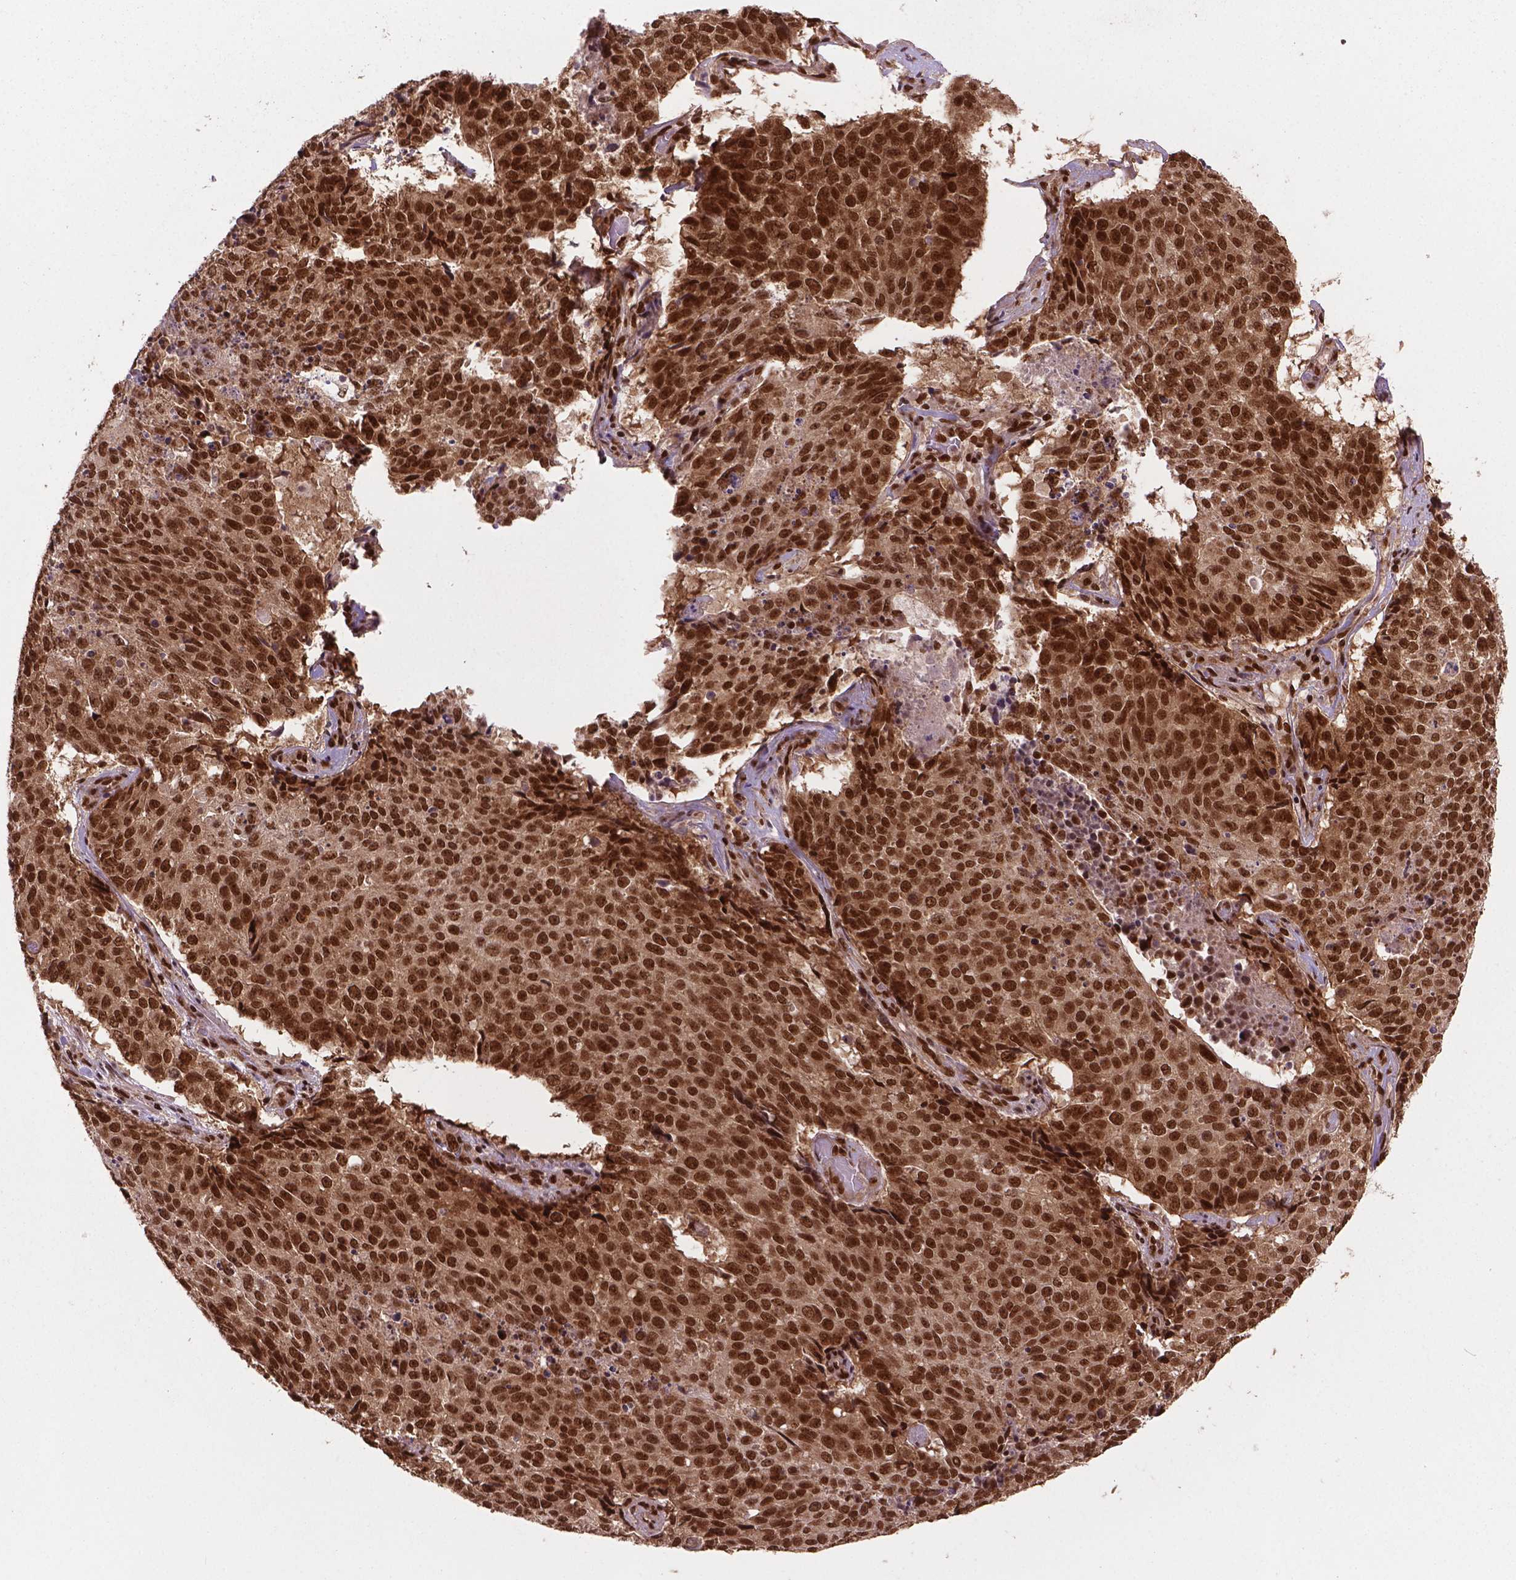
{"staining": {"intensity": "strong", "quantity": ">75%", "location": "nuclear"}, "tissue": "lung cancer", "cell_type": "Tumor cells", "image_type": "cancer", "snomed": [{"axis": "morphology", "description": "Normal tissue, NOS"}, {"axis": "morphology", "description": "Squamous cell carcinoma, NOS"}, {"axis": "topography", "description": "Bronchus"}, {"axis": "topography", "description": "Lung"}], "caption": "Immunohistochemistry (IHC) of squamous cell carcinoma (lung) reveals high levels of strong nuclear staining in about >75% of tumor cells. The staining was performed using DAB (3,3'-diaminobenzidine), with brown indicating positive protein expression. Nuclei are stained blue with hematoxylin.", "gene": "SIRT6", "patient": {"sex": "male", "age": 64}}